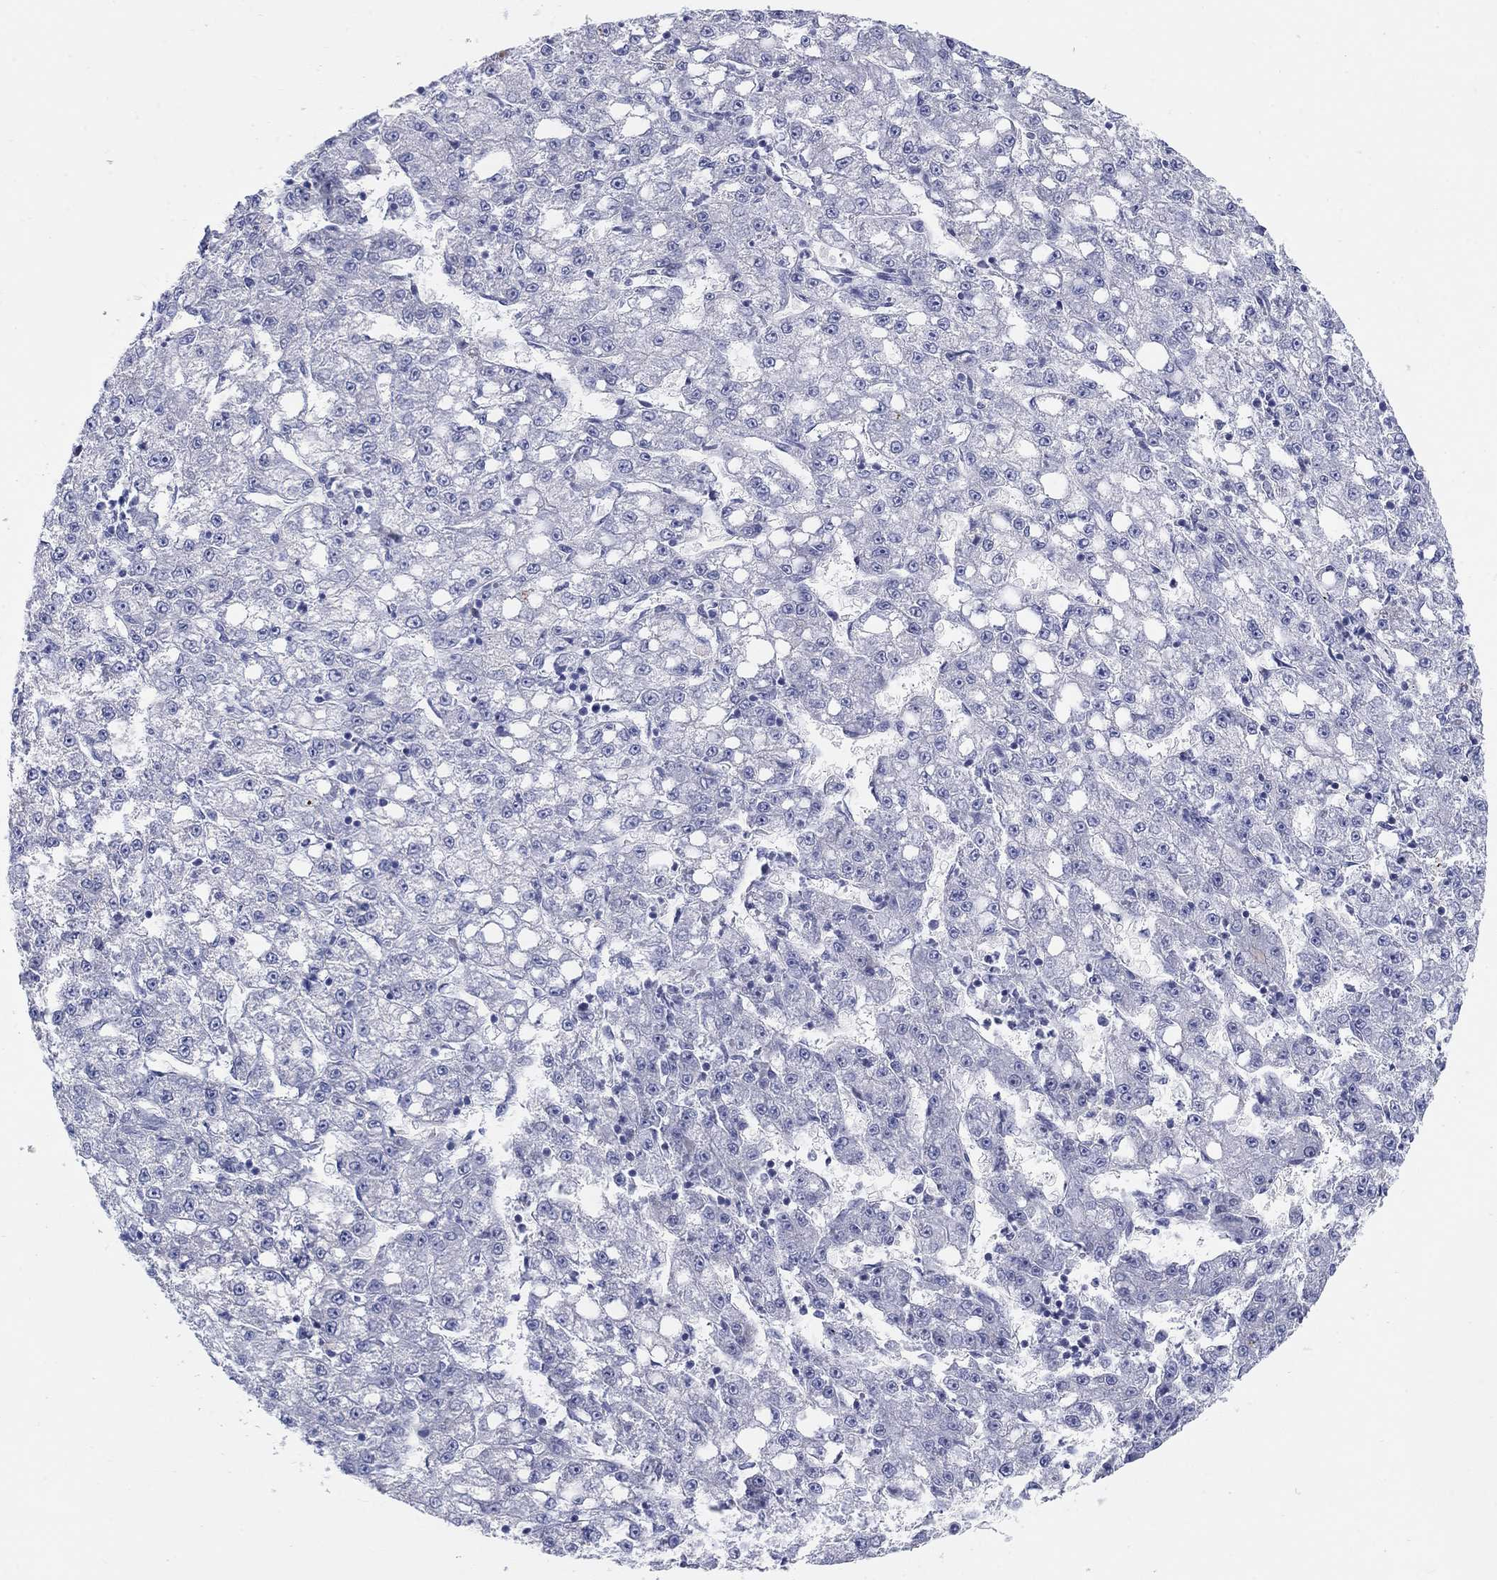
{"staining": {"intensity": "negative", "quantity": "none", "location": "none"}, "tissue": "liver cancer", "cell_type": "Tumor cells", "image_type": "cancer", "snomed": [{"axis": "morphology", "description": "Carcinoma, Hepatocellular, NOS"}, {"axis": "topography", "description": "Liver"}], "caption": "There is no significant expression in tumor cells of liver hepatocellular carcinoma.", "gene": "HEATR4", "patient": {"sex": "female", "age": 65}}